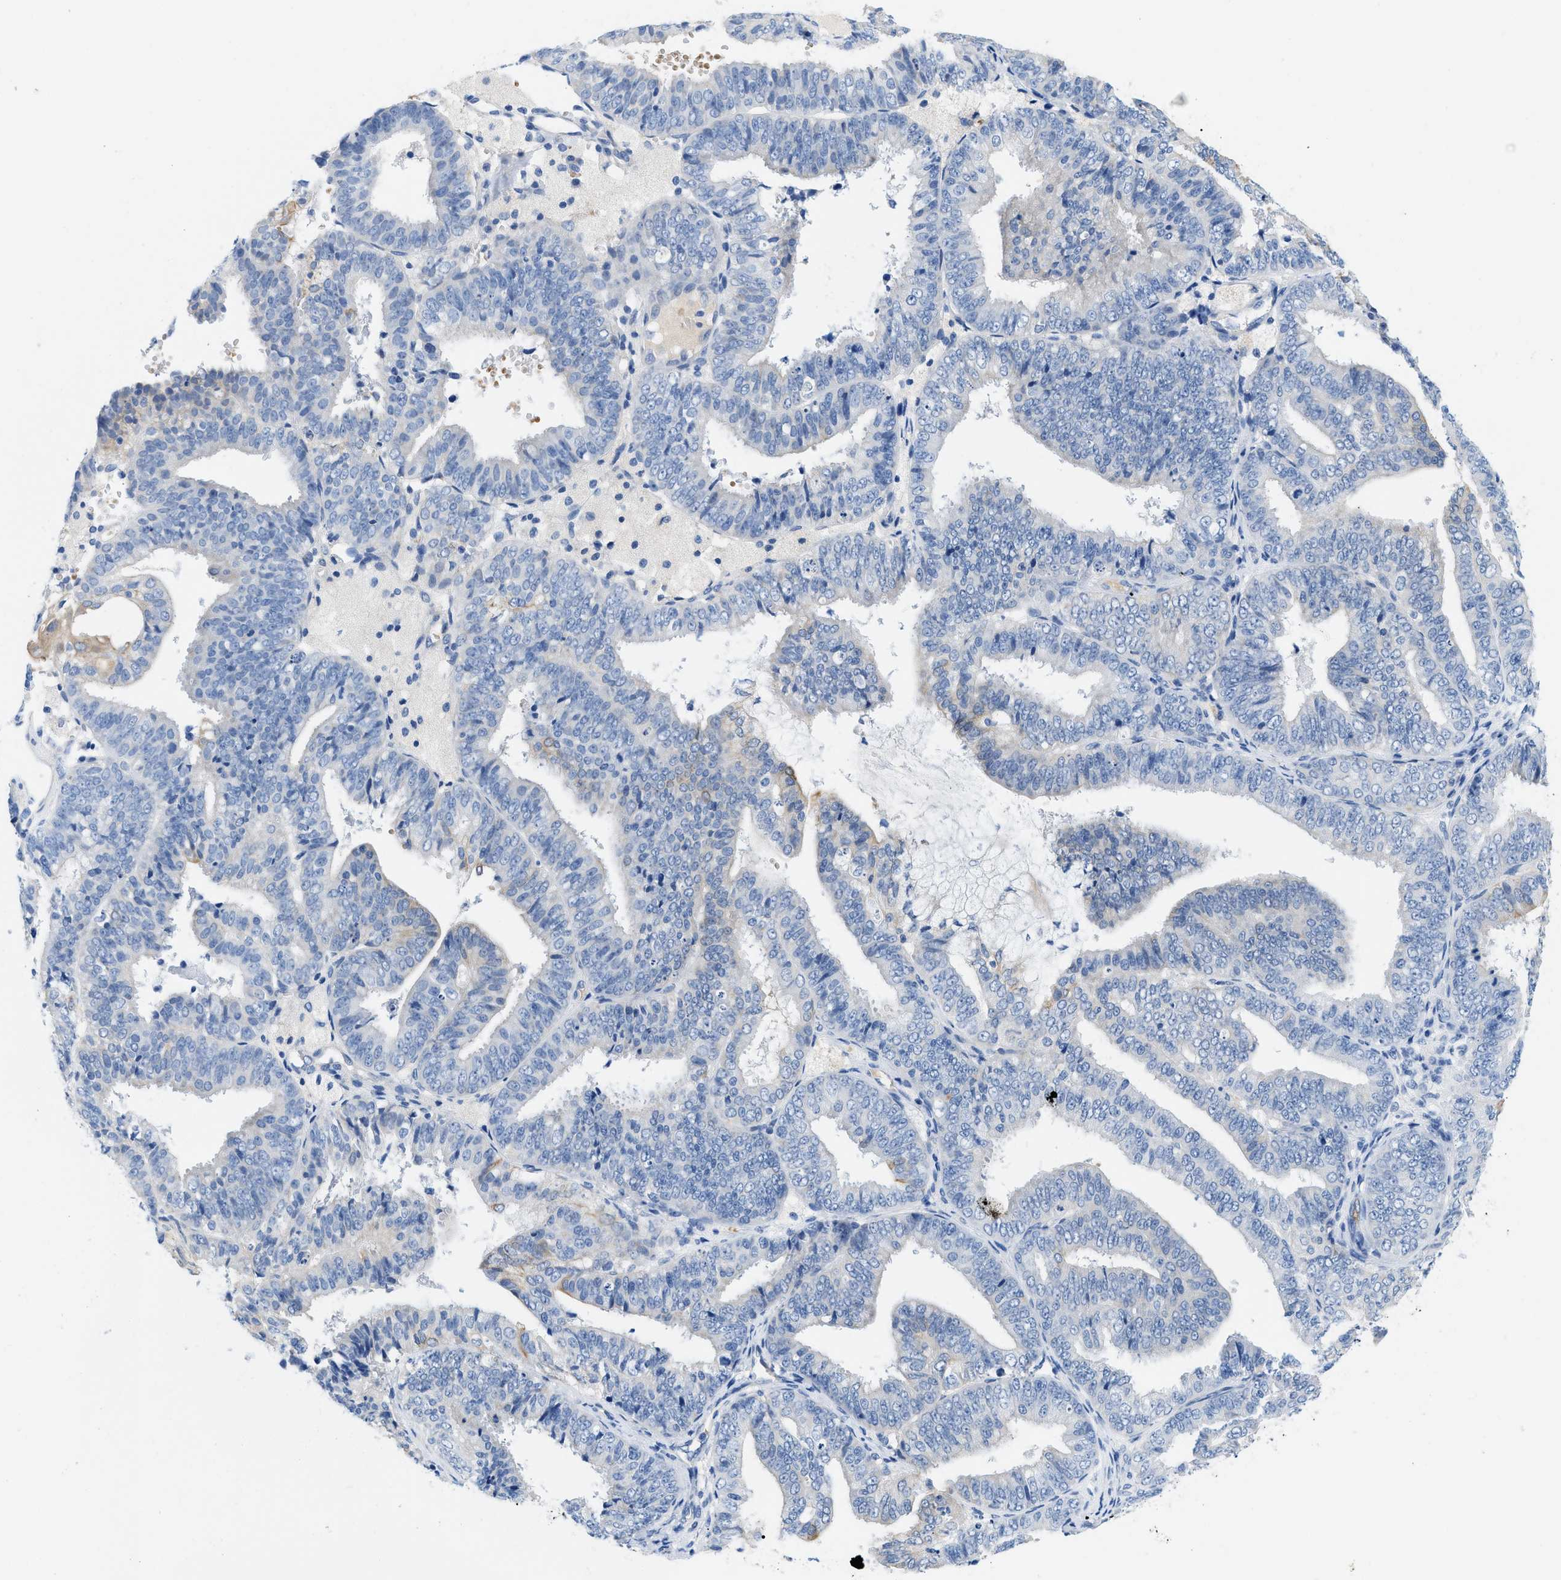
{"staining": {"intensity": "weak", "quantity": "<25%", "location": "cytoplasmic/membranous"}, "tissue": "endometrial cancer", "cell_type": "Tumor cells", "image_type": "cancer", "snomed": [{"axis": "morphology", "description": "Adenocarcinoma, NOS"}, {"axis": "topography", "description": "Endometrium"}], "caption": "Immunohistochemistry (IHC) photomicrograph of neoplastic tissue: endometrial adenocarcinoma stained with DAB shows no significant protein expression in tumor cells.", "gene": "BPGM", "patient": {"sex": "female", "age": 63}}